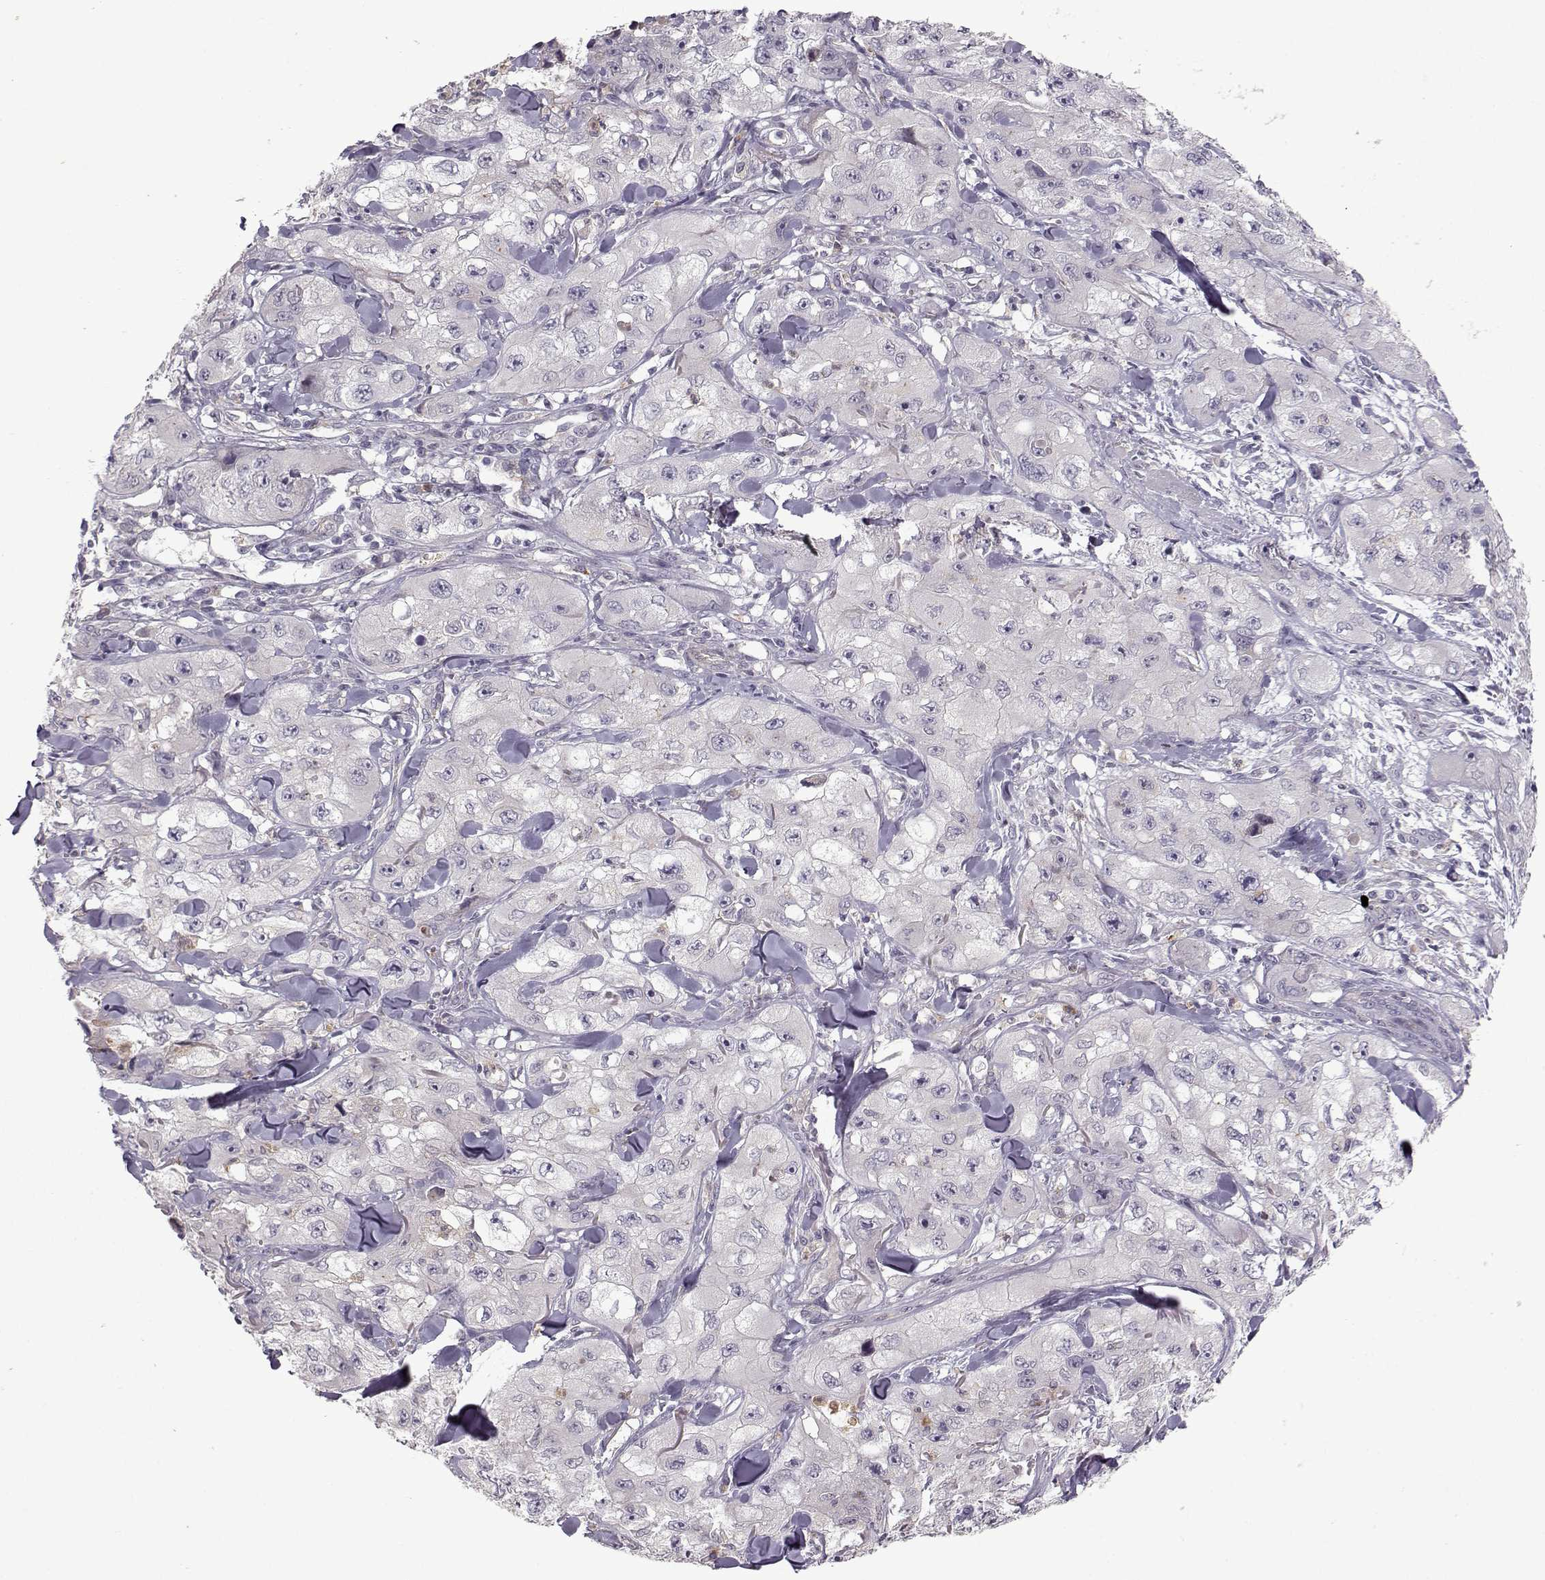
{"staining": {"intensity": "negative", "quantity": "none", "location": "none"}, "tissue": "skin cancer", "cell_type": "Tumor cells", "image_type": "cancer", "snomed": [{"axis": "morphology", "description": "Squamous cell carcinoma, NOS"}, {"axis": "topography", "description": "Skin"}, {"axis": "topography", "description": "Subcutis"}], "caption": "Histopathology image shows no protein positivity in tumor cells of squamous cell carcinoma (skin) tissue.", "gene": "OPRD1", "patient": {"sex": "male", "age": 73}}